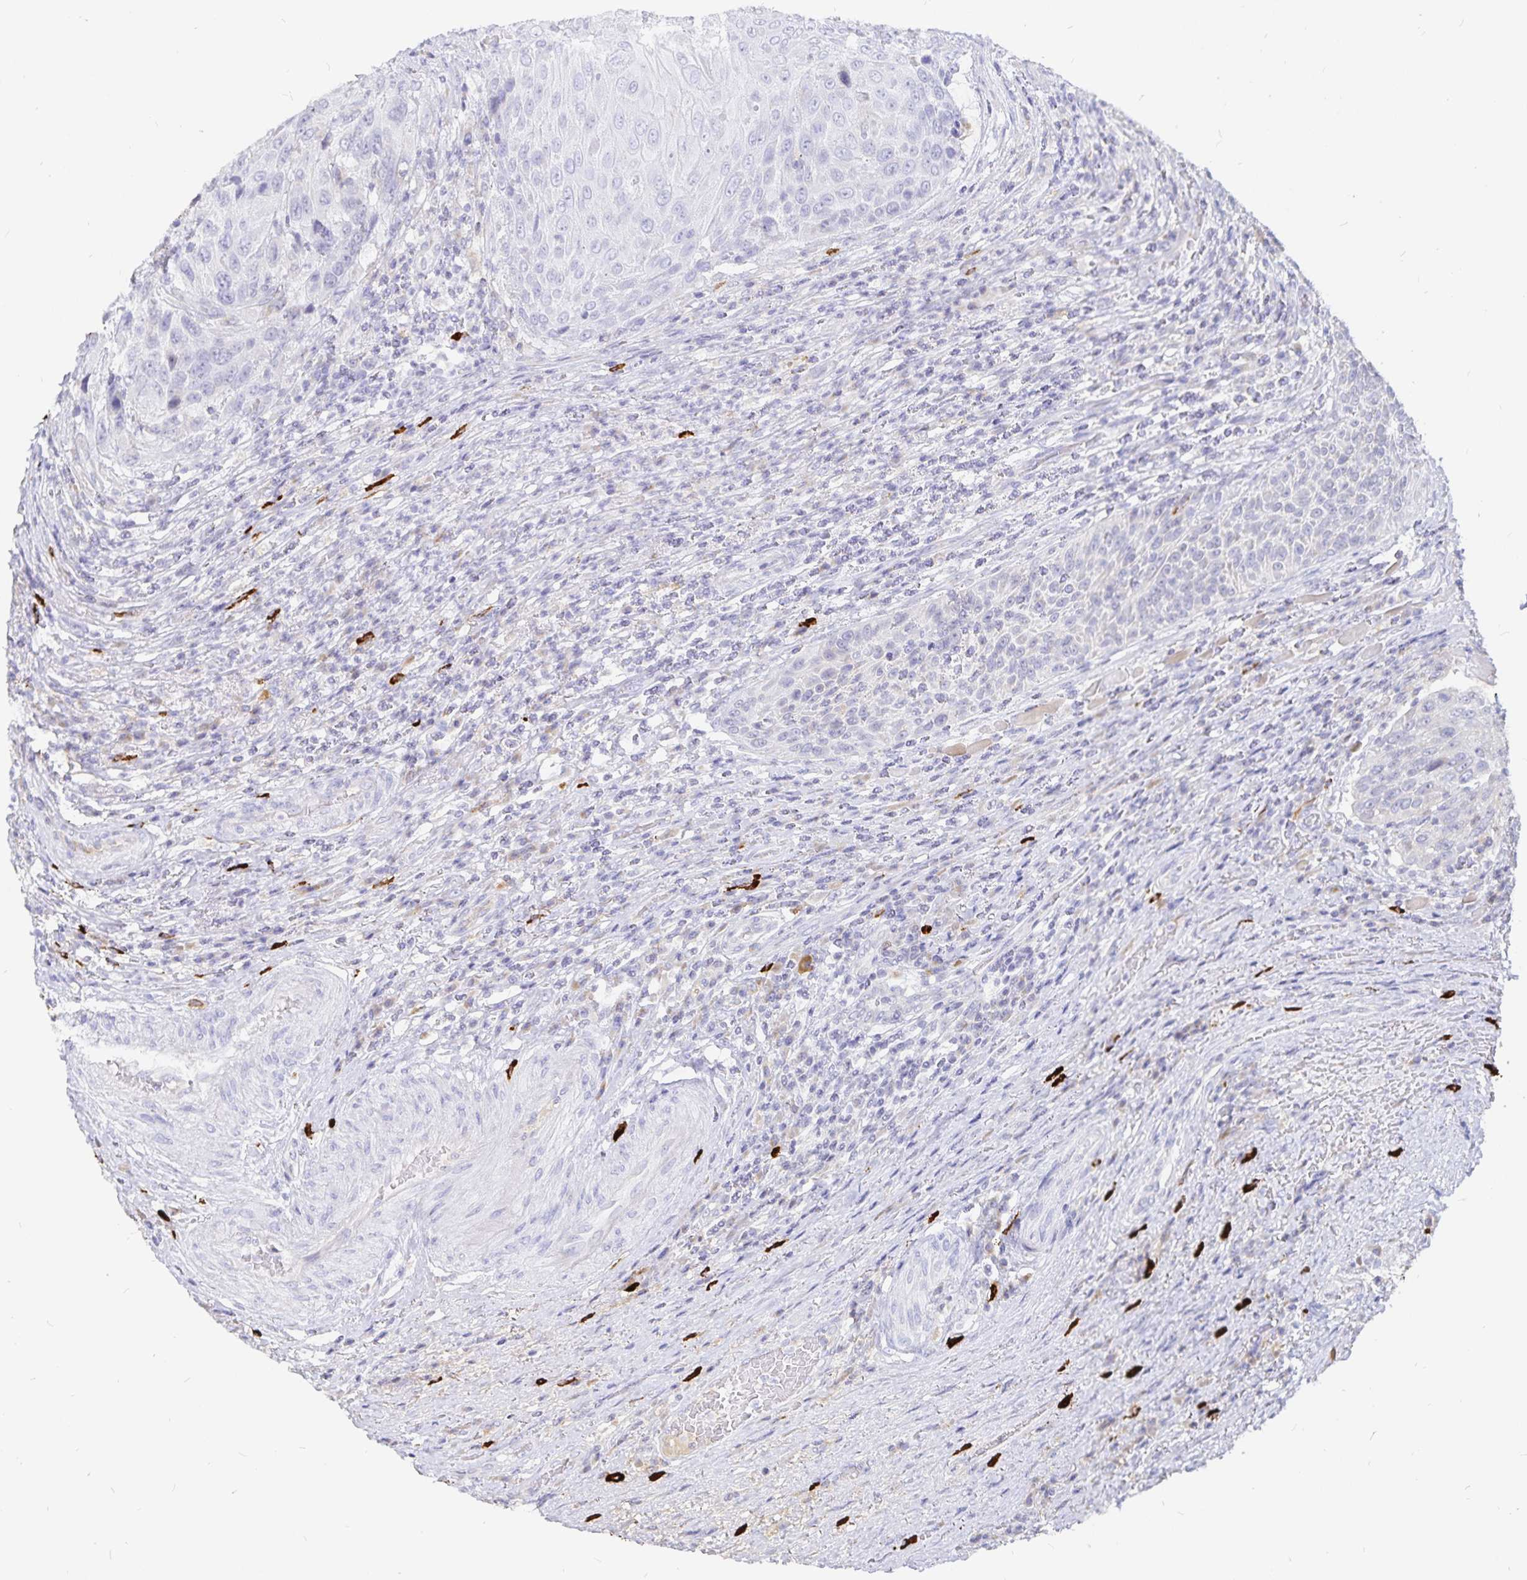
{"staining": {"intensity": "negative", "quantity": "none", "location": "none"}, "tissue": "urothelial cancer", "cell_type": "Tumor cells", "image_type": "cancer", "snomed": [{"axis": "morphology", "description": "Urothelial carcinoma, High grade"}, {"axis": "topography", "description": "Urinary bladder"}], "caption": "Tumor cells show no significant protein staining in urothelial carcinoma (high-grade).", "gene": "PKHD1", "patient": {"sex": "female", "age": 70}}